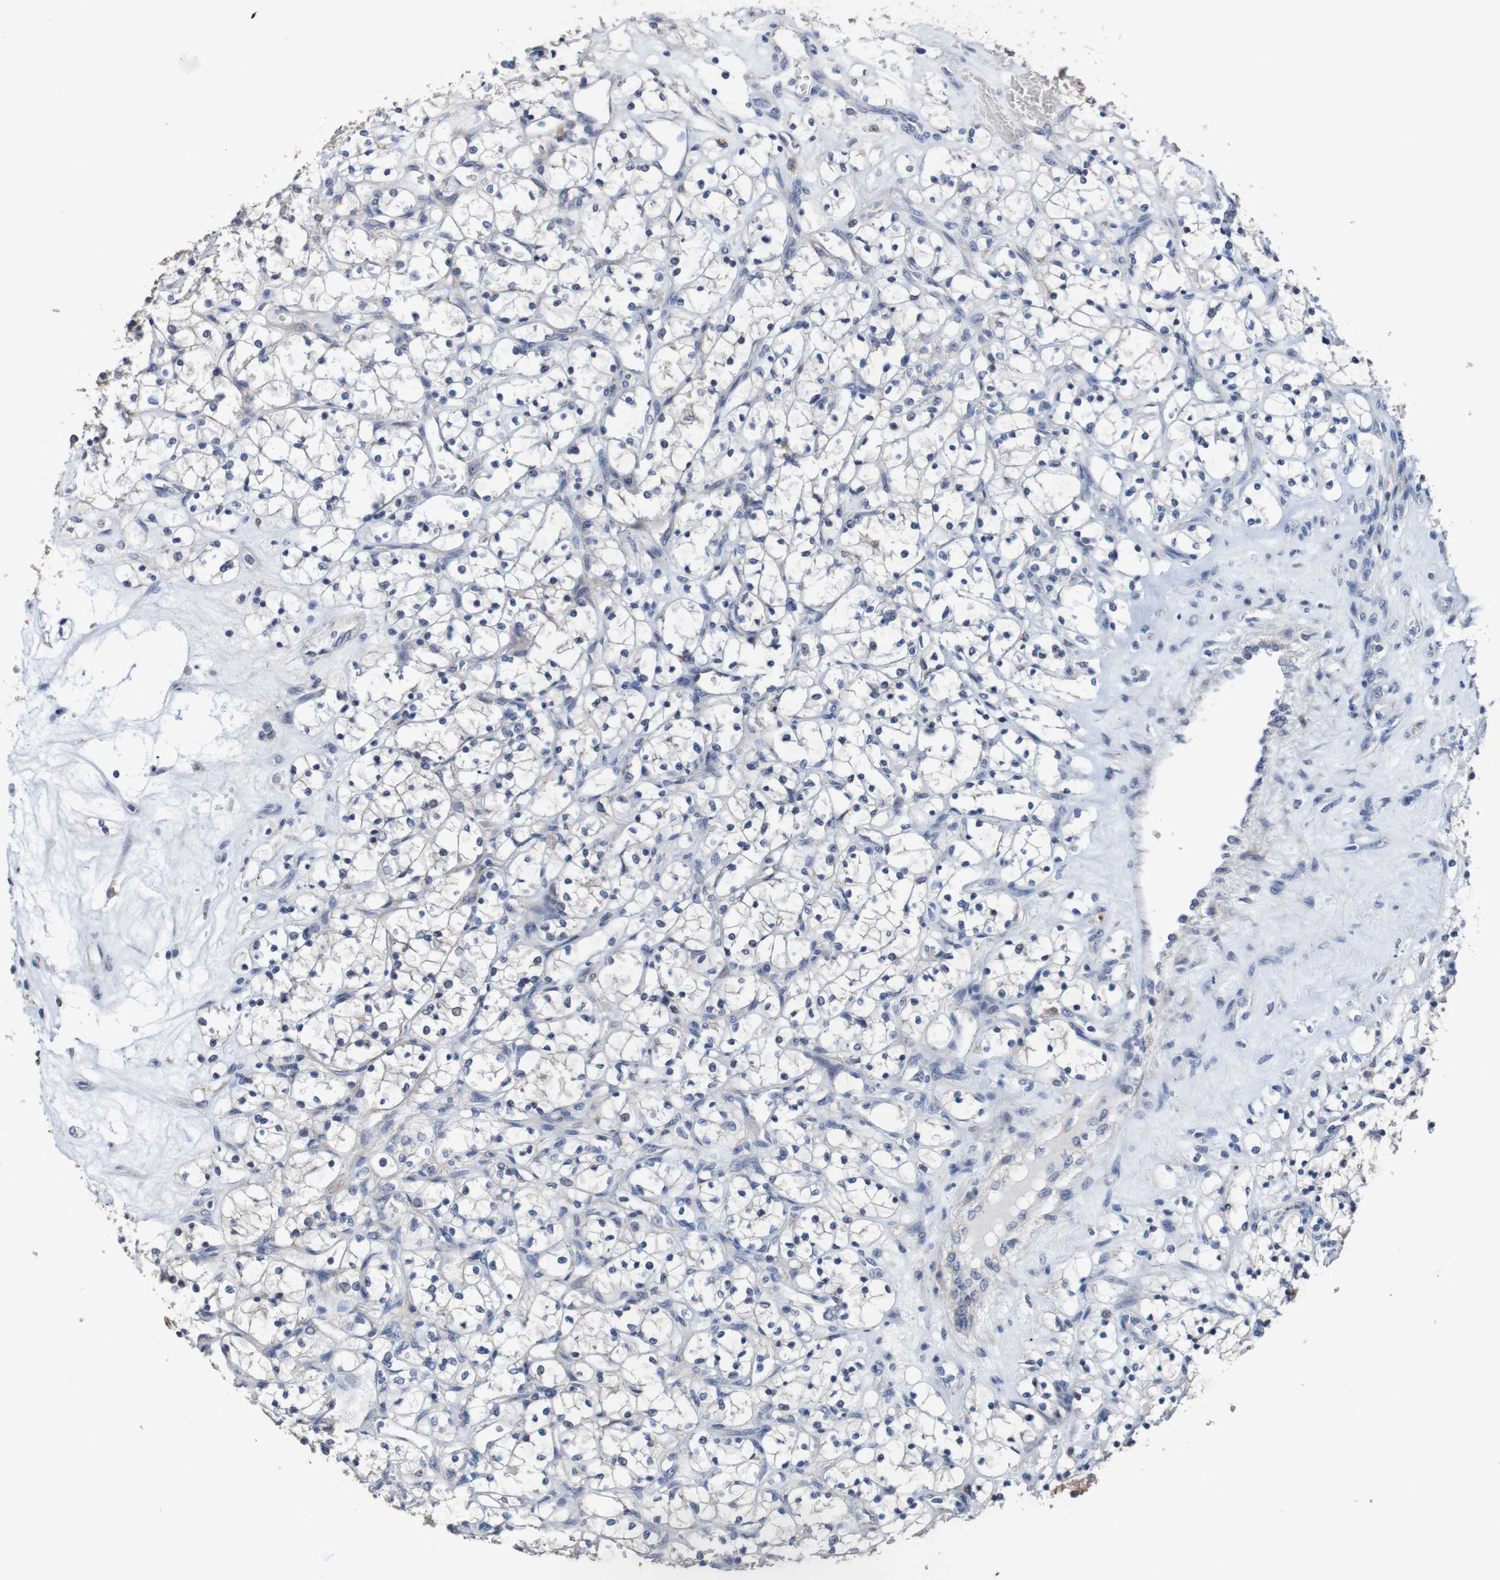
{"staining": {"intensity": "negative", "quantity": "none", "location": "none"}, "tissue": "renal cancer", "cell_type": "Tumor cells", "image_type": "cancer", "snomed": [{"axis": "morphology", "description": "Adenocarcinoma, NOS"}, {"axis": "topography", "description": "Kidney"}], "caption": "Immunohistochemical staining of renal adenocarcinoma exhibits no significant expression in tumor cells.", "gene": "FIBP", "patient": {"sex": "female", "age": 69}}